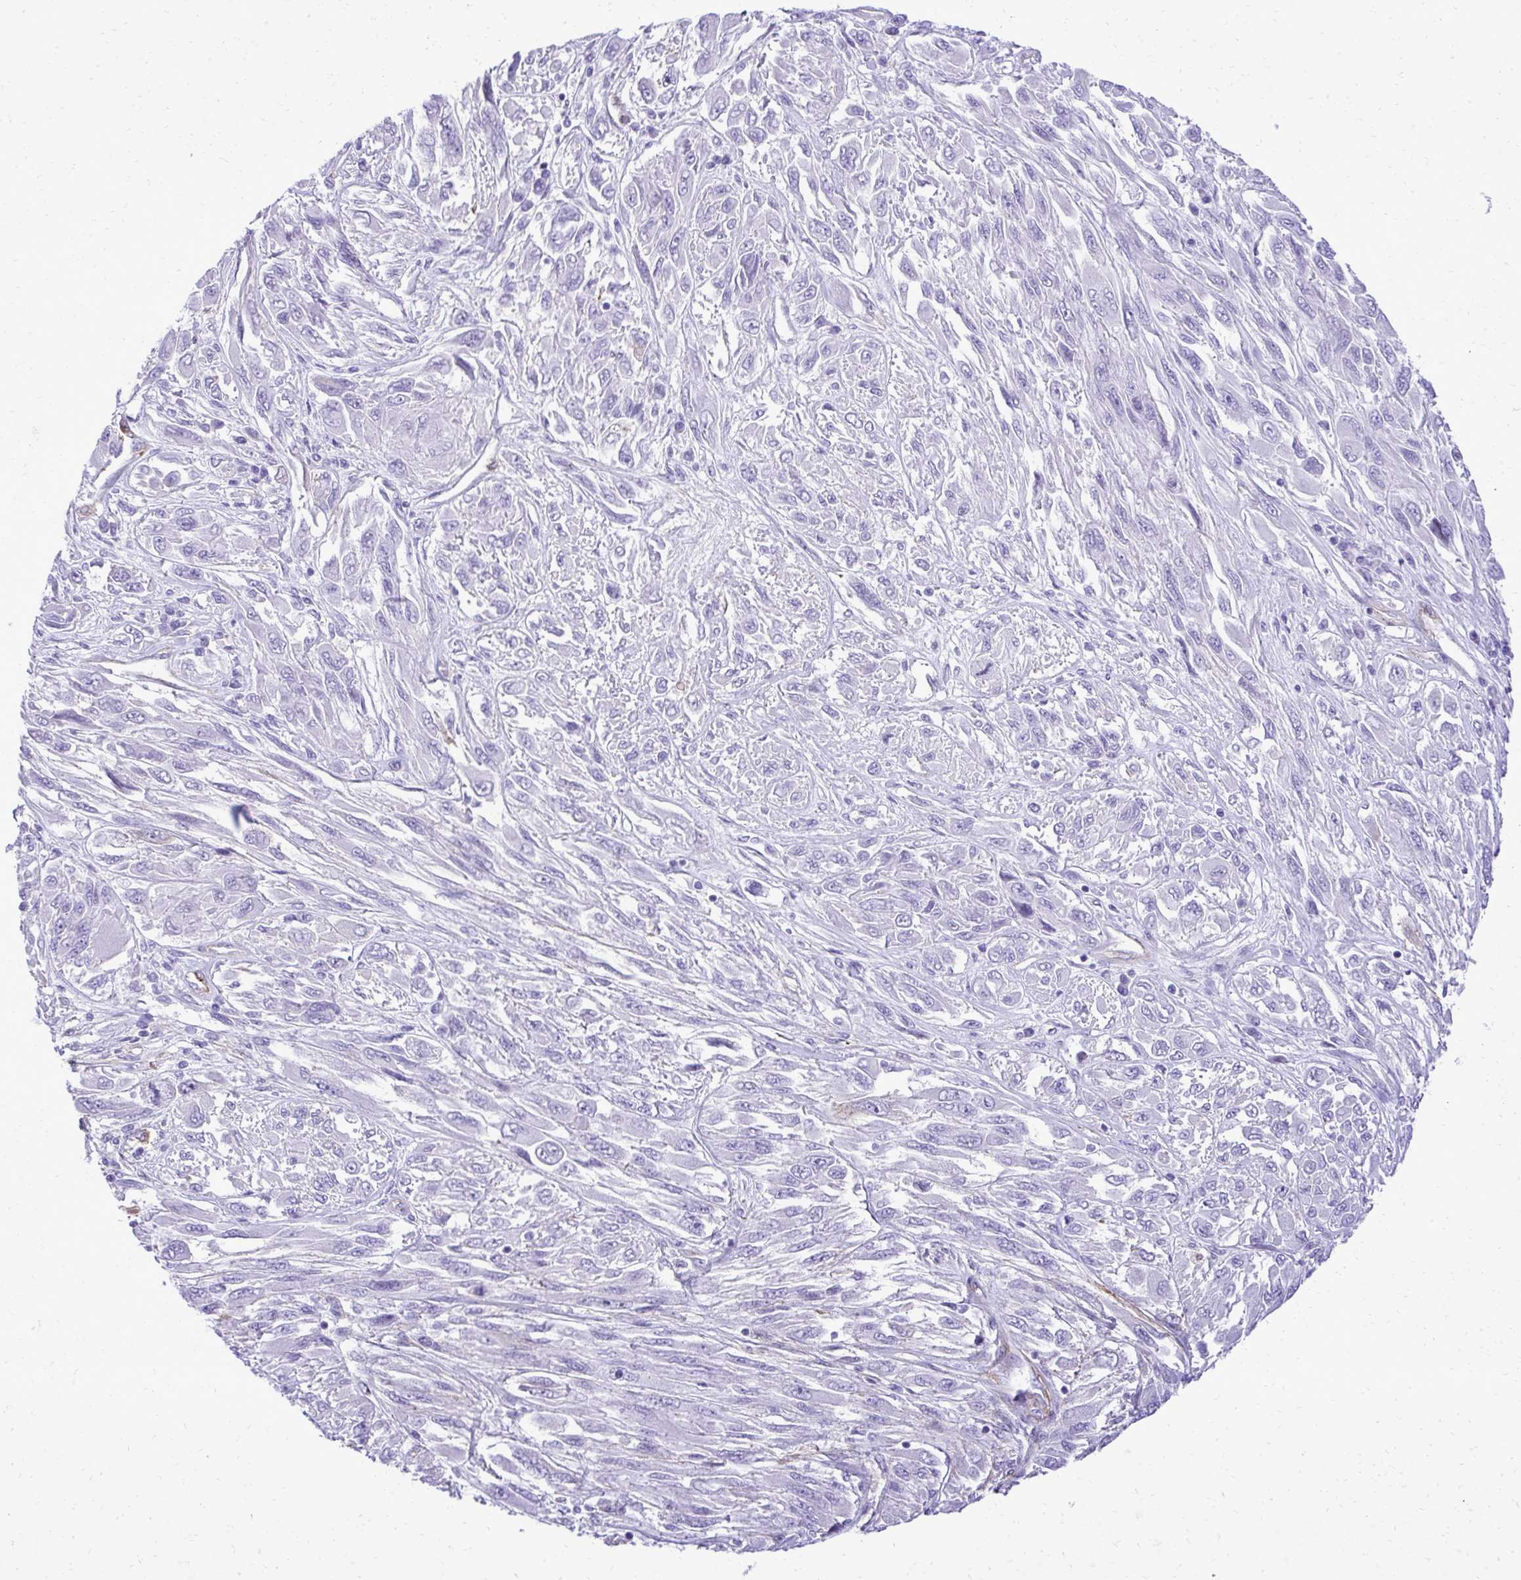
{"staining": {"intensity": "negative", "quantity": "none", "location": "none"}, "tissue": "melanoma", "cell_type": "Tumor cells", "image_type": "cancer", "snomed": [{"axis": "morphology", "description": "Malignant melanoma, NOS"}, {"axis": "topography", "description": "Skin"}], "caption": "Melanoma was stained to show a protein in brown. There is no significant expression in tumor cells.", "gene": "PITPNM3", "patient": {"sex": "female", "age": 91}}